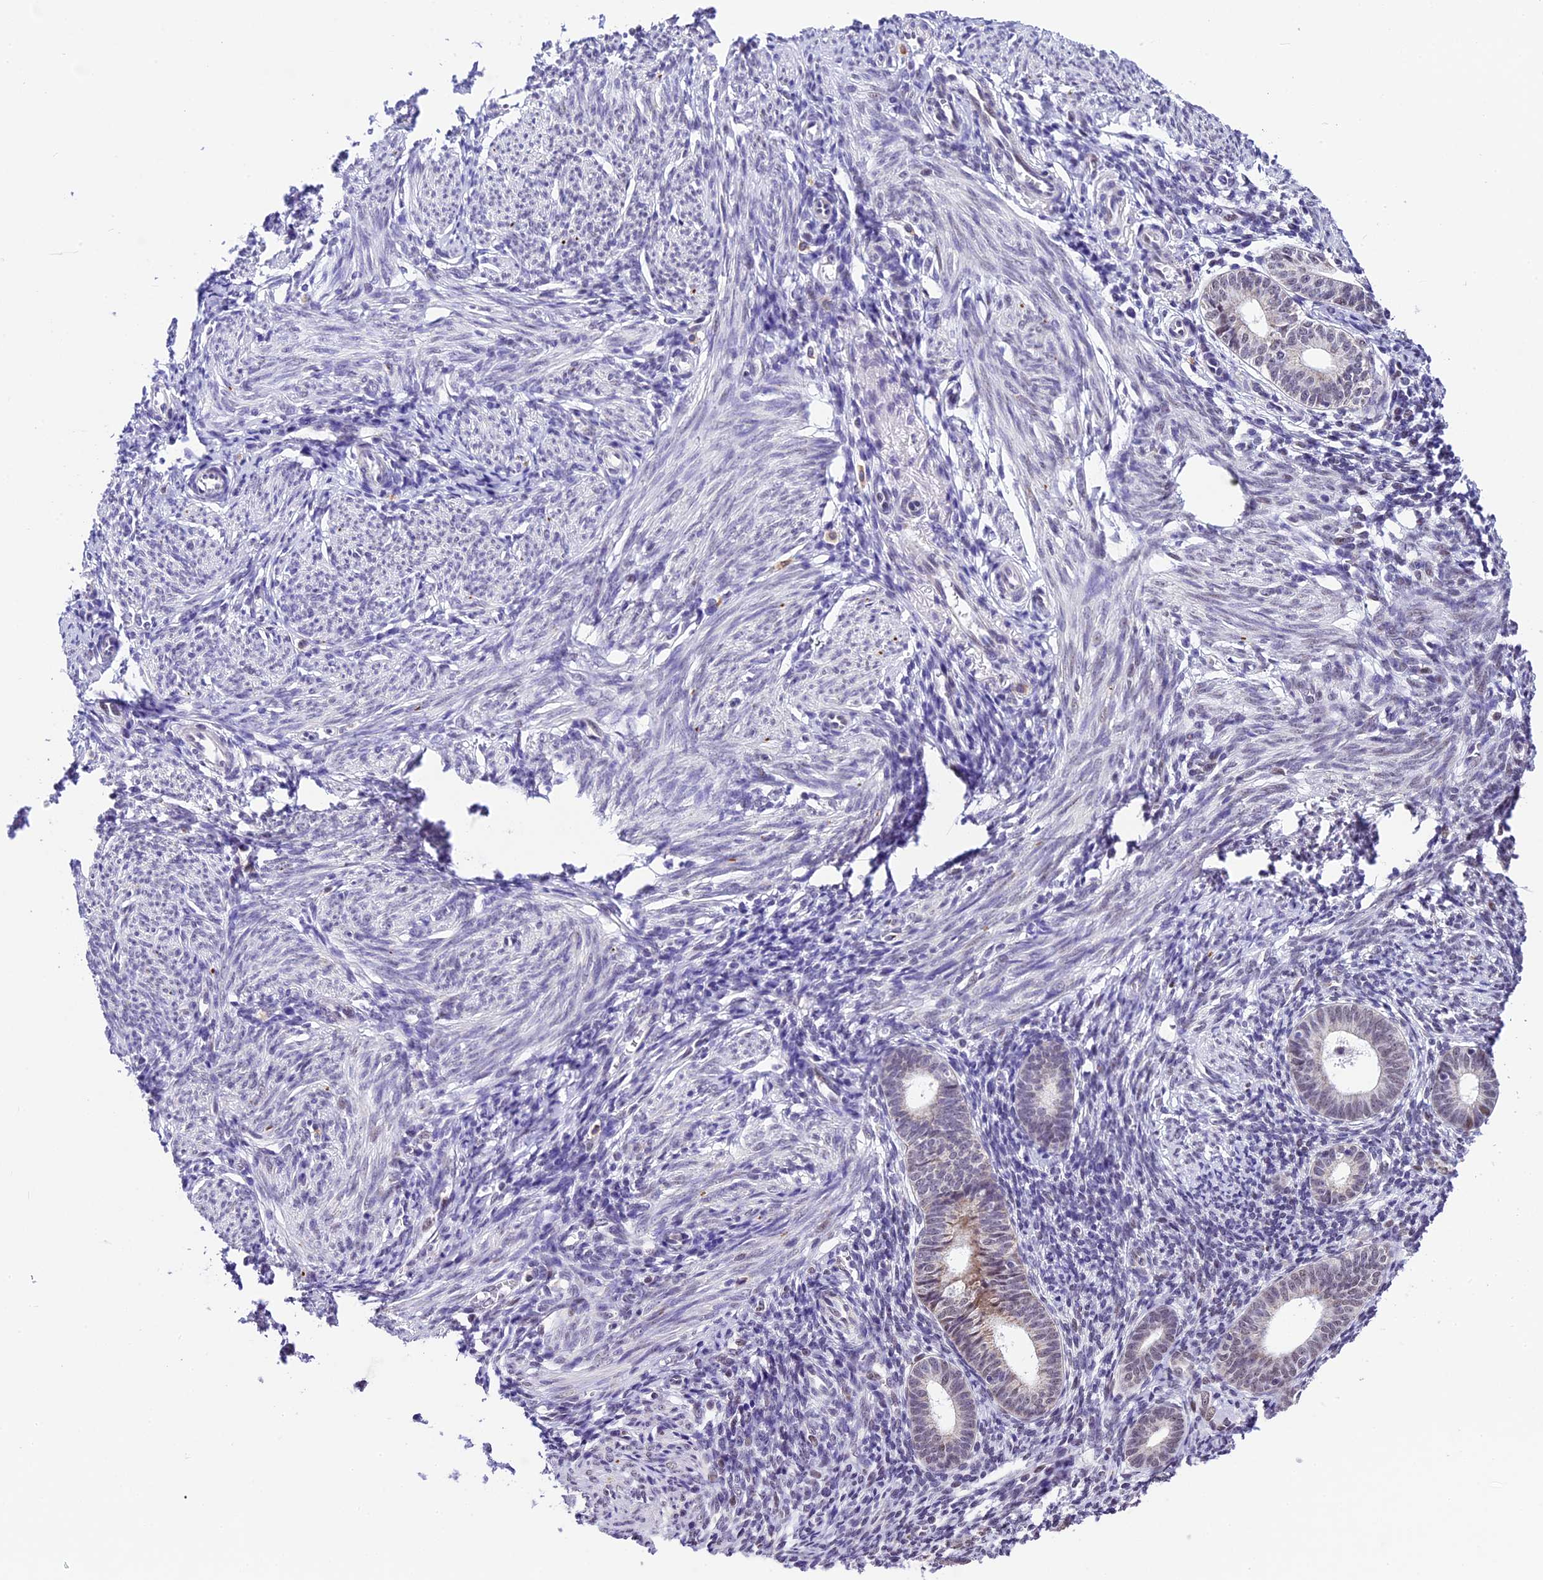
{"staining": {"intensity": "negative", "quantity": "none", "location": "none"}, "tissue": "endometrium", "cell_type": "Cells in endometrial stroma", "image_type": "normal", "snomed": [{"axis": "morphology", "description": "Normal tissue, NOS"}, {"axis": "morphology", "description": "Adenocarcinoma, NOS"}, {"axis": "topography", "description": "Endometrium"}], "caption": "Protein analysis of benign endometrium displays no significant expression in cells in endometrial stroma.", "gene": "CARS2", "patient": {"sex": "female", "age": 57}}